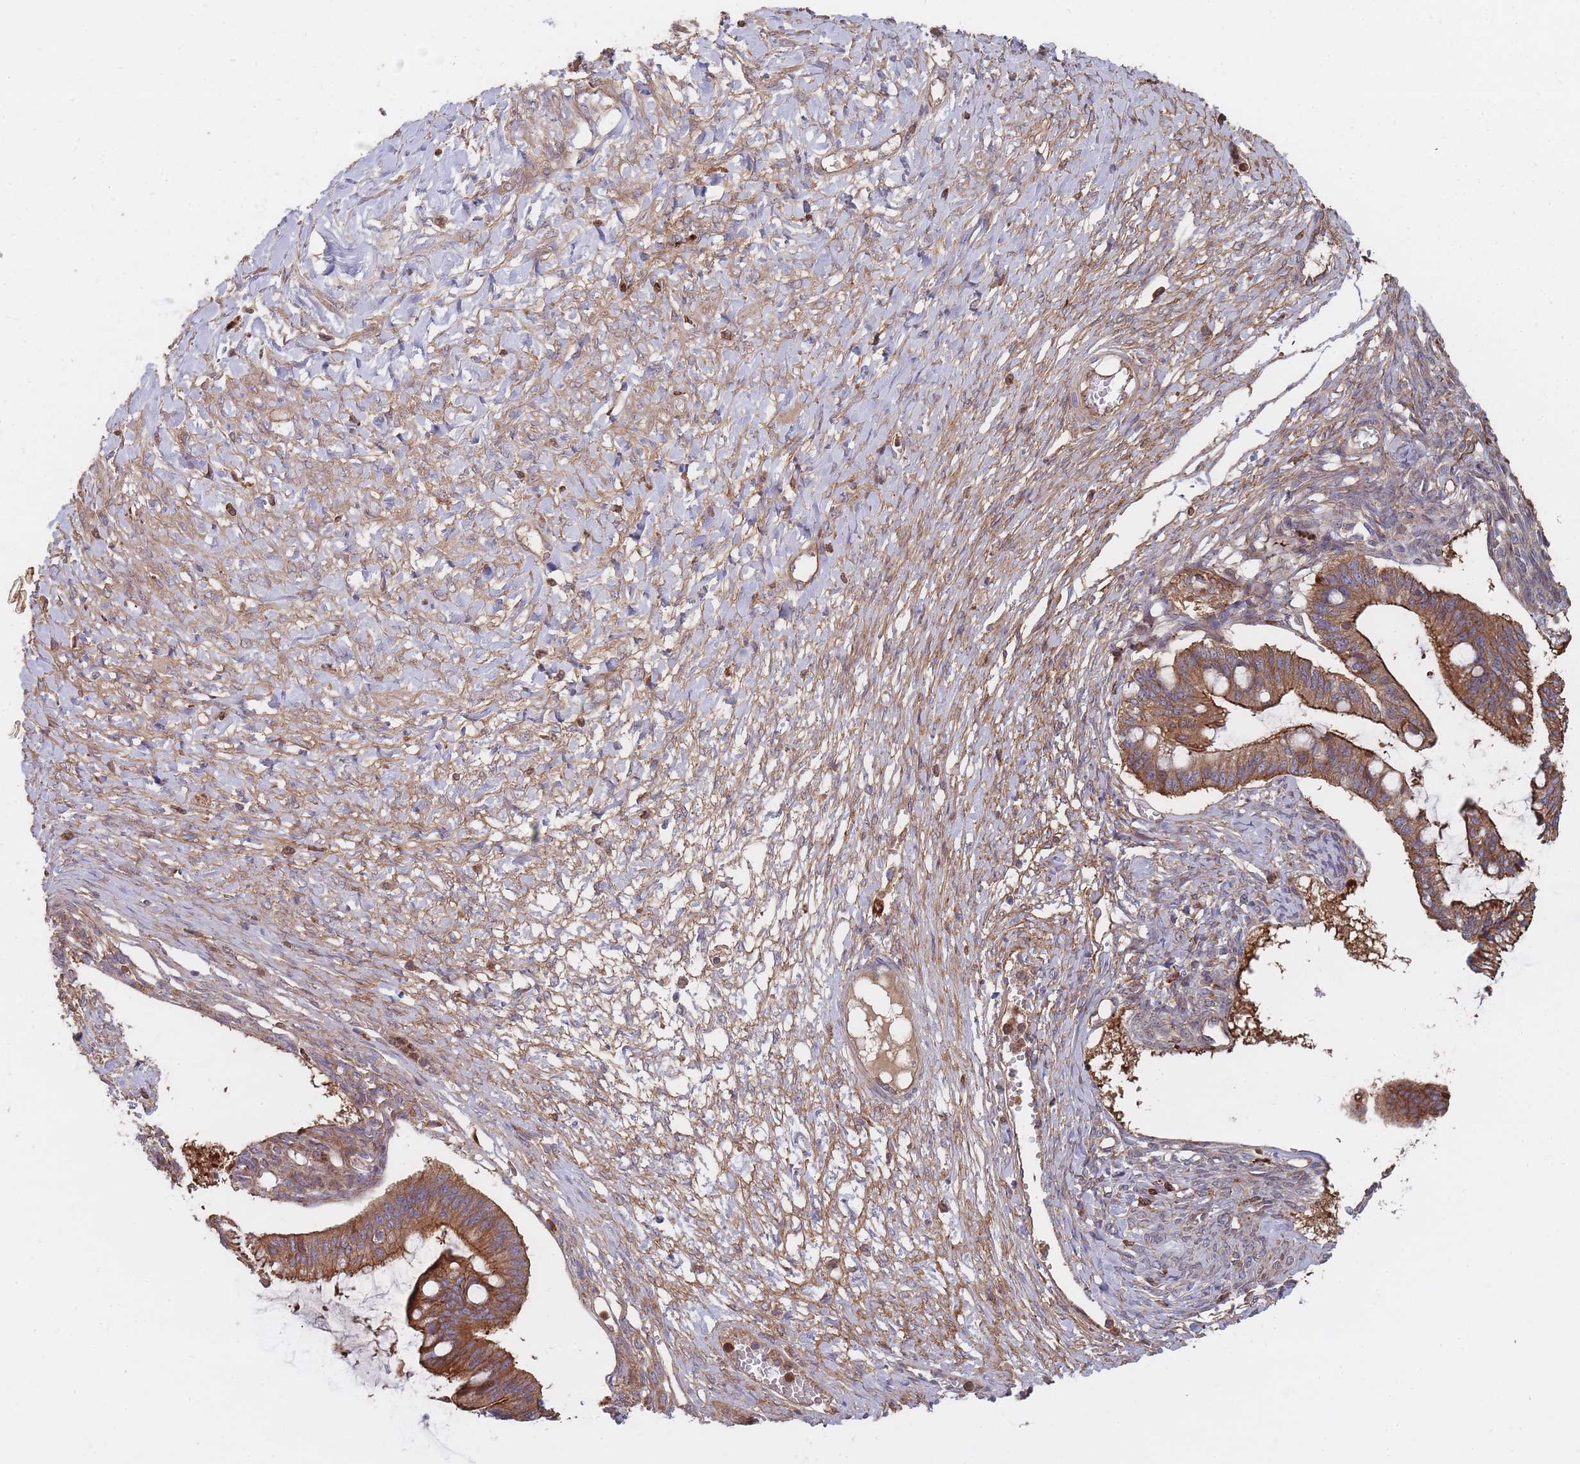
{"staining": {"intensity": "strong", "quantity": ">75%", "location": "cytoplasmic/membranous"}, "tissue": "ovarian cancer", "cell_type": "Tumor cells", "image_type": "cancer", "snomed": [{"axis": "morphology", "description": "Cystadenocarcinoma, mucinous, NOS"}, {"axis": "topography", "description": "Ovary"}], "caption": "A brown stain shows strong cytoplasmic/membranous staining of a protein in human ovarian cancer tumor cells.", "gene": "THSD7B", "patient": {"sex": "female", "age": 73}}